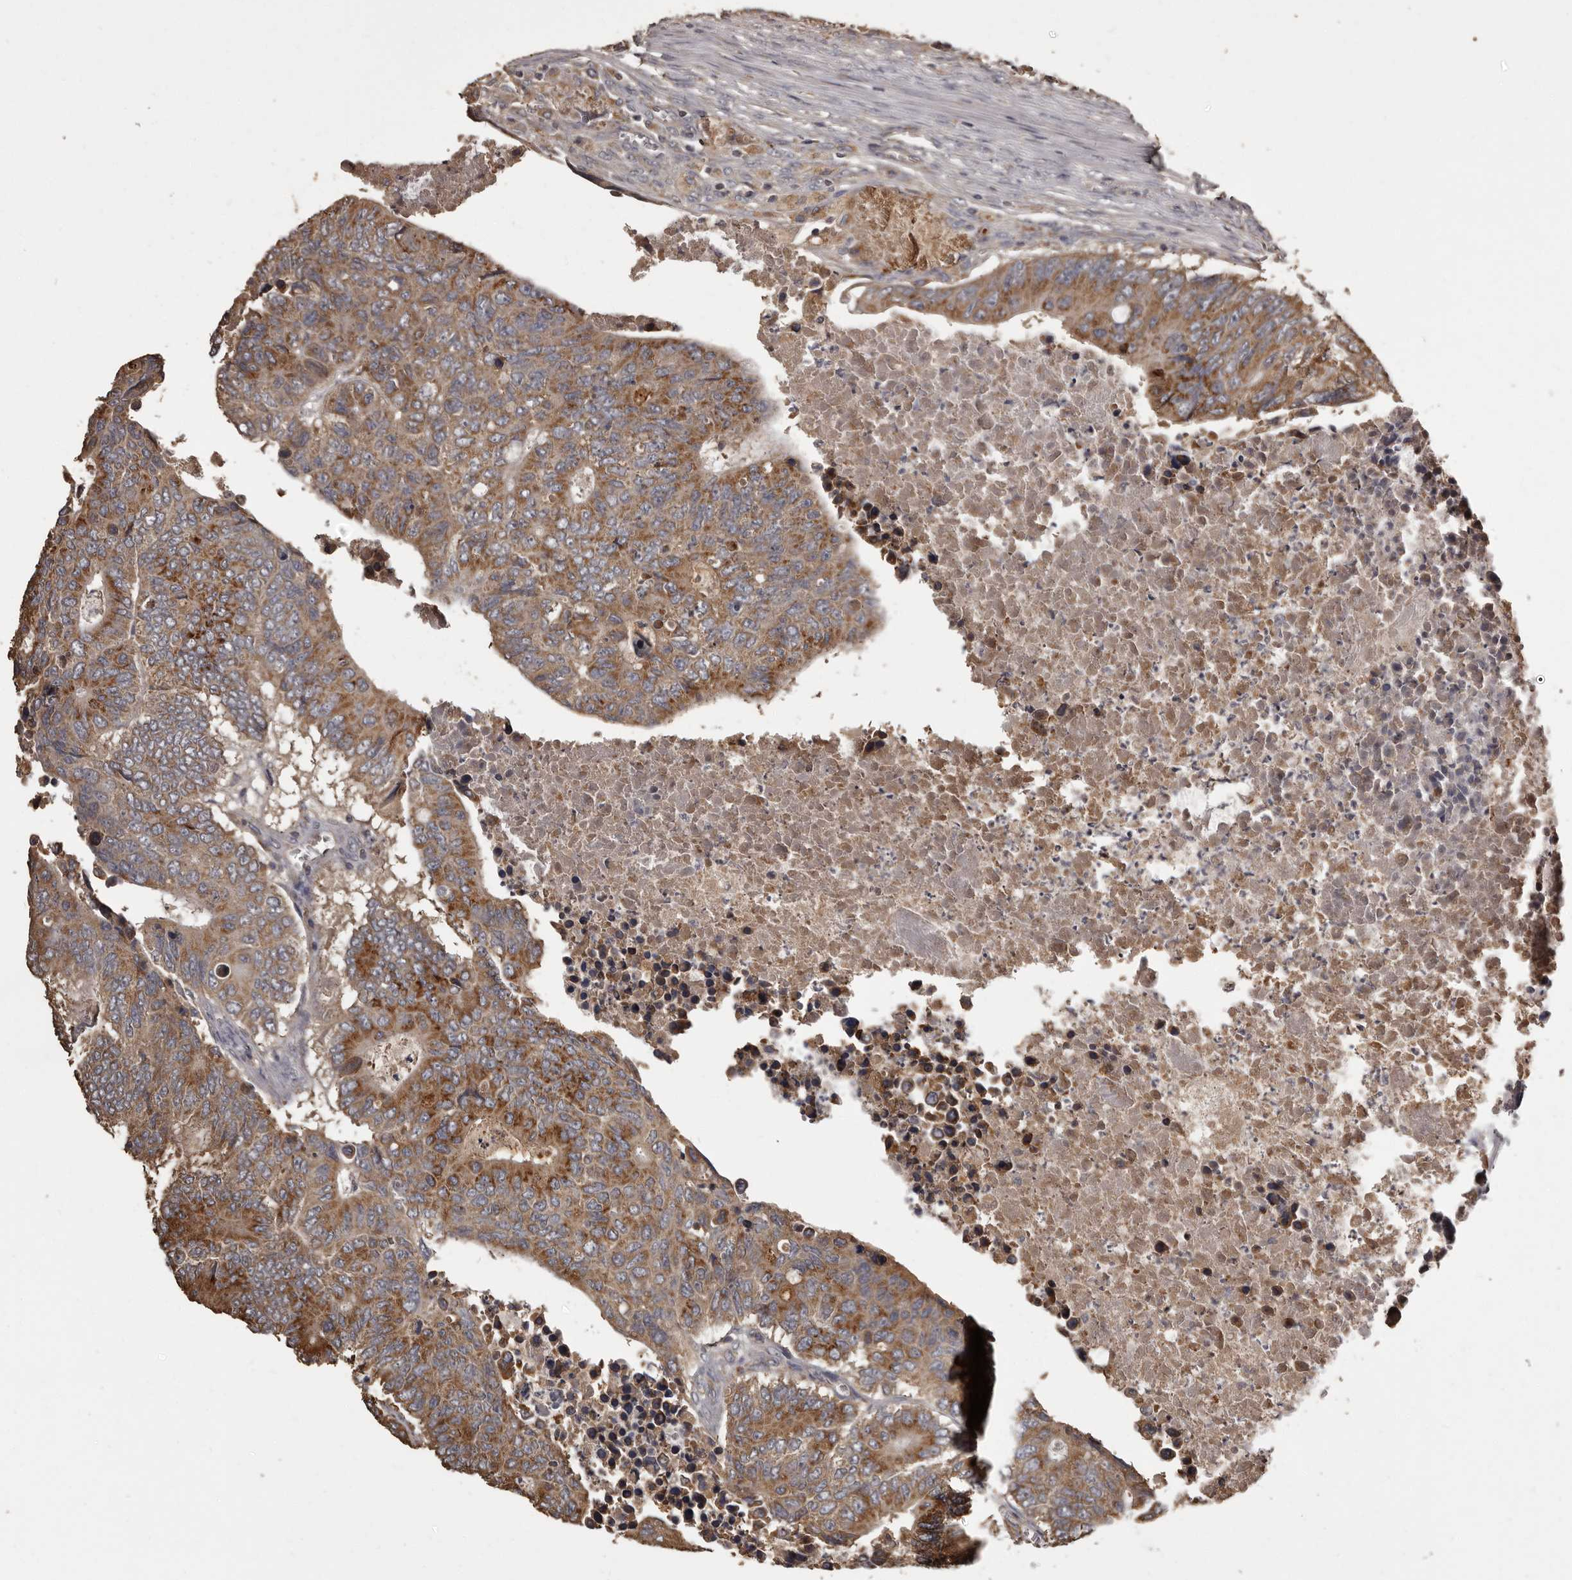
{"staining": {"intensity": "moderate", "quantity": ">75%", "location": "cytoplasmic/membranous"}, "tissue": "colorectal cancer", "cell_type": "Tumor cells", "image_type": "cancer", "snomed": [{"axis": "morphology", "description": "Adenocarcinoma, NOS"}, {"axis": "topography", "description": "Colon"}], "caption": "Colorectal cancer (adenocarcinoma) stained for a protein reveals moderate cytoplasmic/membranous positivity in tumor cells.", "gene": "MGAT5", "patient": {"sex": "male", "age": 87}}